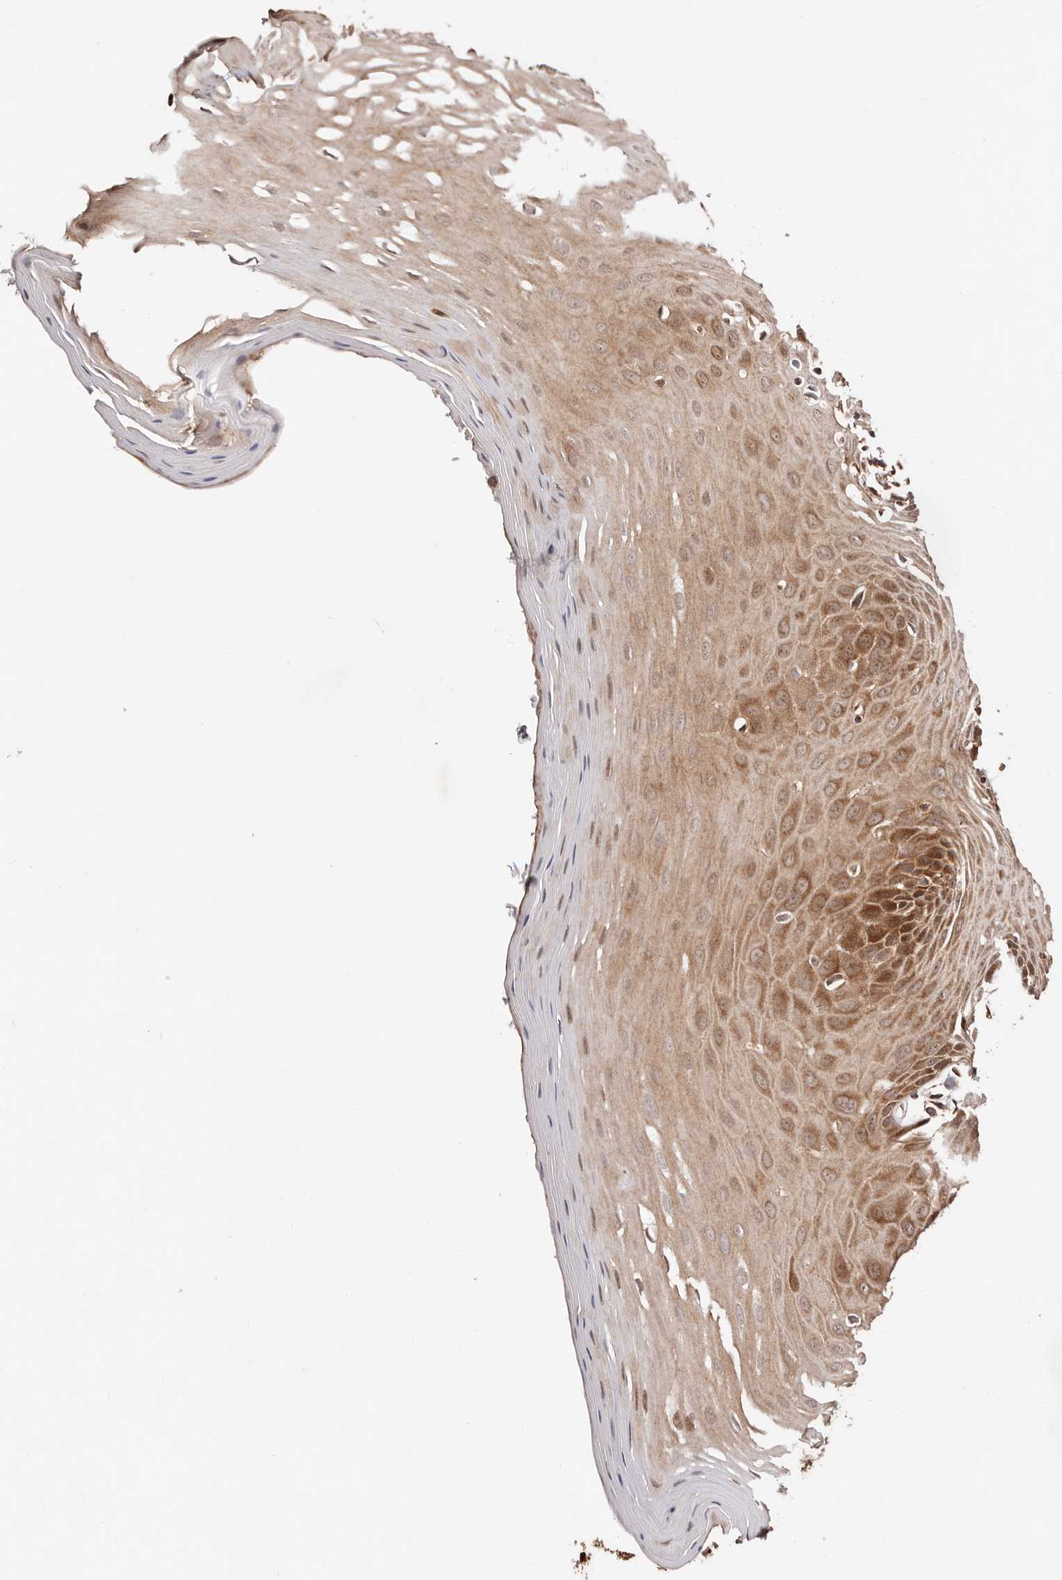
{"staining": {"intensity": "moderate", "quantity": ">75%", "location": "cytoplasmic/membranous,nuclear"}, "tissue": "oral mucosa", "cell_type": "Squamous epithelial cells", "image_type": "normal", "snomed": [{"axis": "morphology", "description": "Normal tissue, NOS"}, {"axis": "morphology", "description": "Squamous cell carcinoma, NOS"}, {"axis": "topography", "description": "Skeletal muscle"}, {"axis": "topography", "description": "Oral tissue"}, {"axis": "topography", "description": "Salivary gland"}, {"axis": "topography", "description": "Head-Neck"}], "caption": "Approximately >75% of squamous epithelial cells in unremarkable oral mucosa show moderate cytoplasmic/membranous,nuclear protein expression as visualized by brown immunohistochemical staining.", "gene": "PTPN22", "patient": {"sex": "male", "age": 54}}